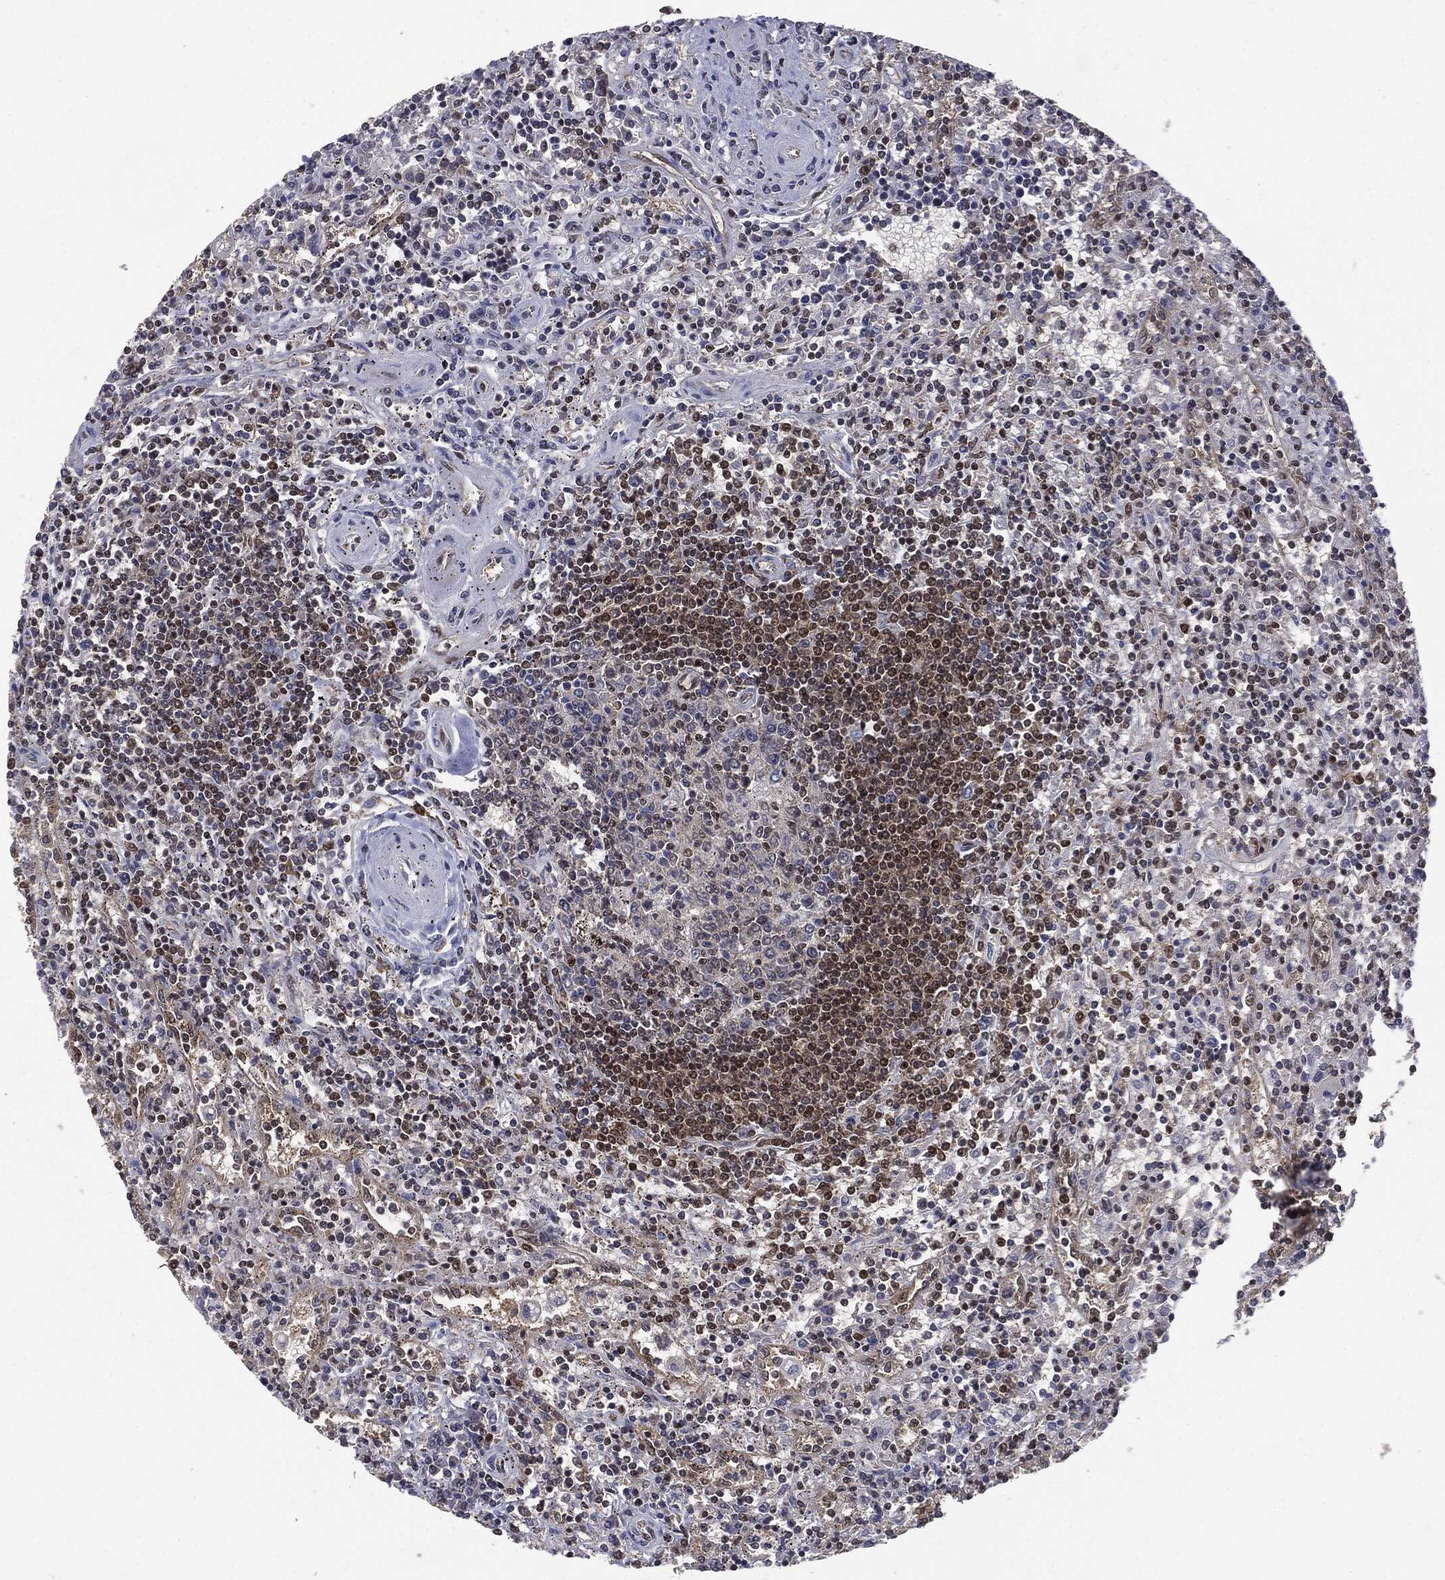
{"staining": {"intensity": "moderate", "quantity": "<25%", "location": "nuclear"}, "tissue": "lymphoma", "cell_type": "Tumor cells", "image_type": "cancer", "snomed": [{"axis": "morphology", "description": "Malignant lymphoma, non-Hodgkin's type, Low grade"}, {"axis": "topography", "description": "Spleen"}], "caption": "Lymphoma stained with IHC demonstrates moderate nuclear expression in approximately <25% of tumor cells.", "gene": "PTPA", "patient": {"sex": "male", "age": 62}}